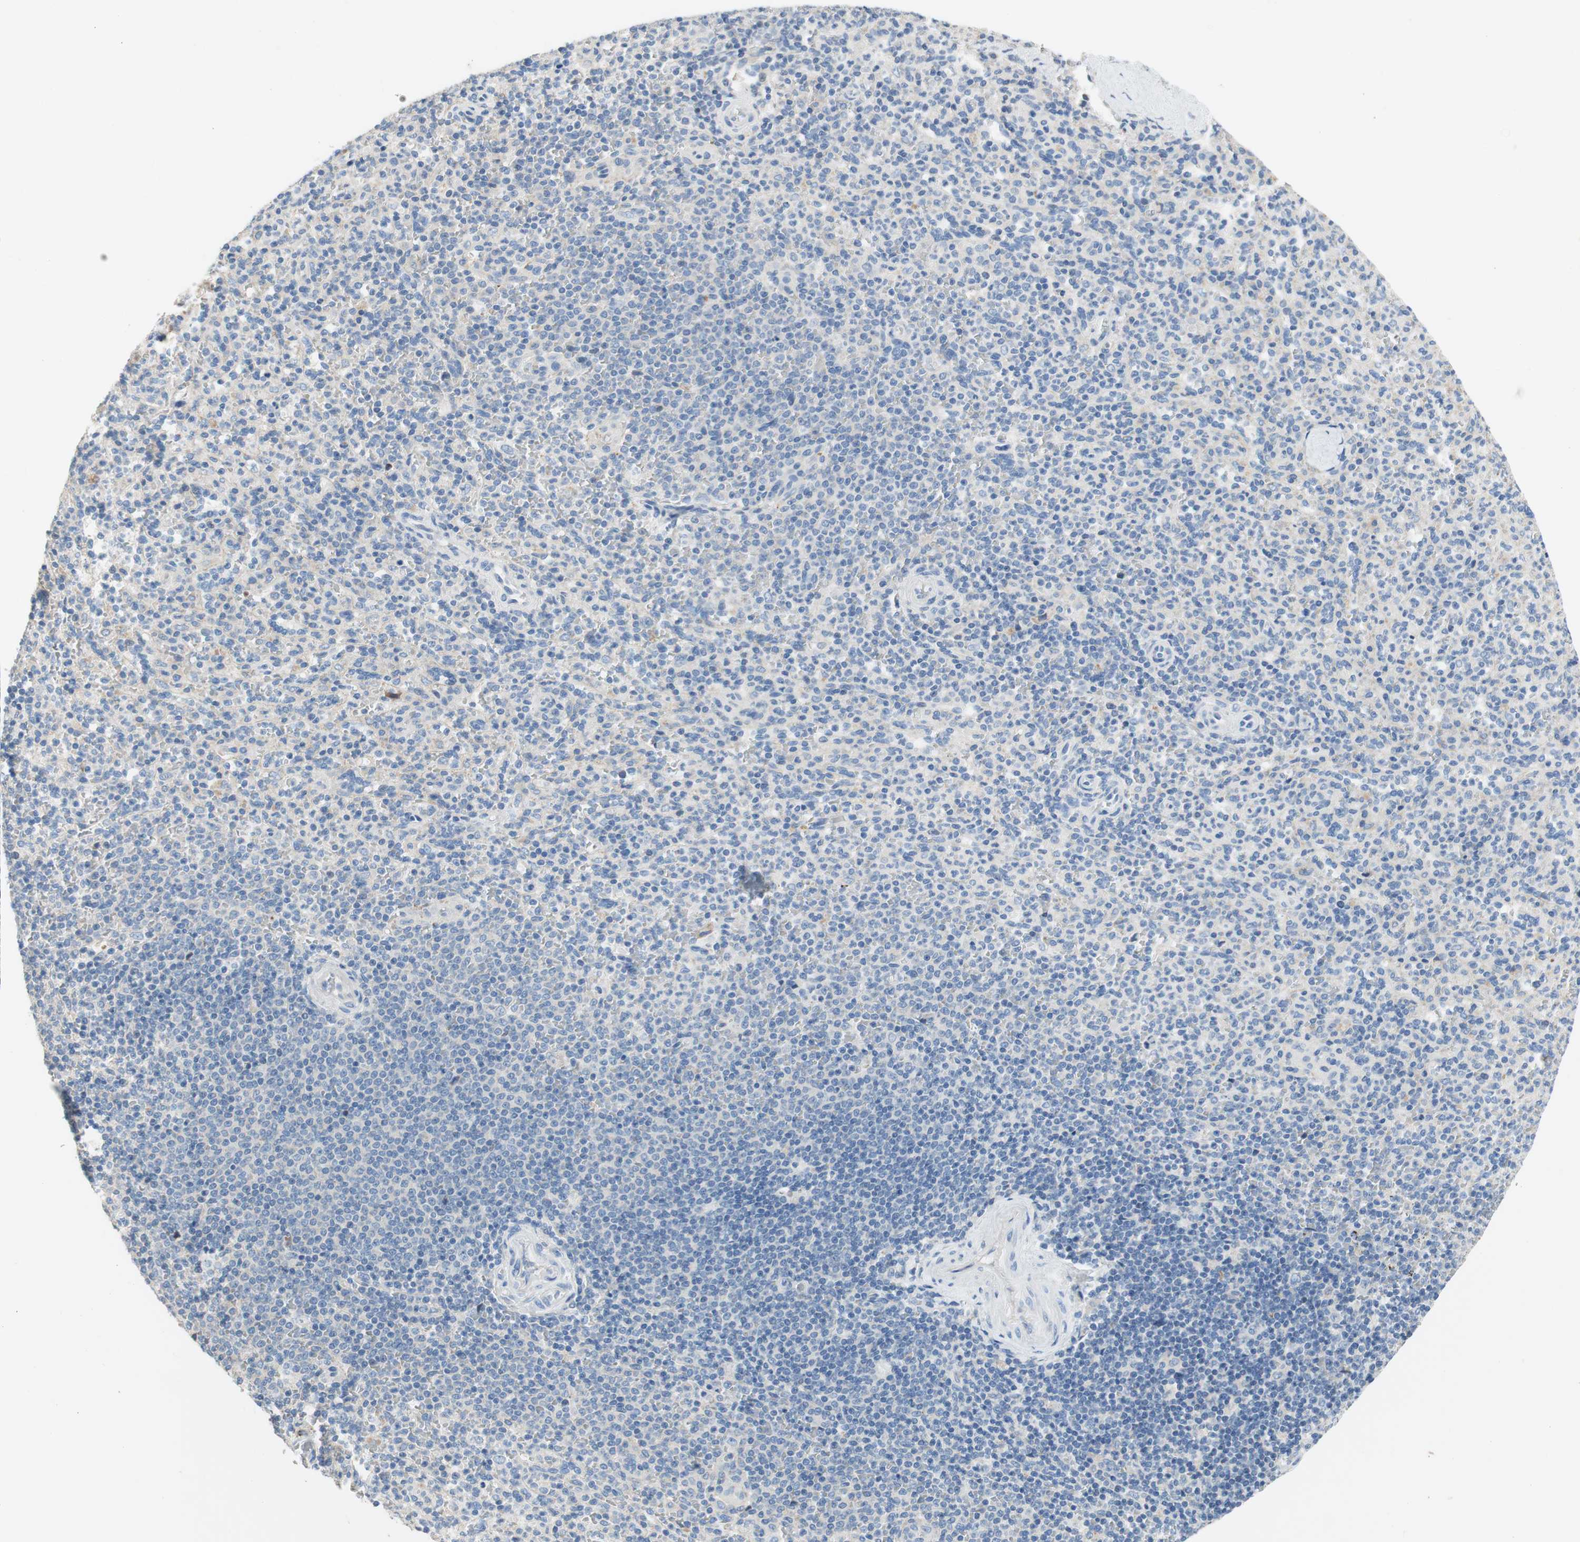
{"staining": {"intensity": "negative", "quantity": "none", "location": "none"}, "tissue": "spleen", "cell_type": "Cells in red pulp", "image_type": "normal", "snomed": [{"axis": "morphology", "description": "Normal tissue, NOS"}, {"axis": "topography", "description": "Spleen"}], "caption": "A high-resolution histopathology image shows IHC staining of benign spleen, which shows no significant positivity in cells in red pulp. Nuclei are stained in blue.", "gene": "CCM2L", "patient": {"sex": "male", "age": 36}}